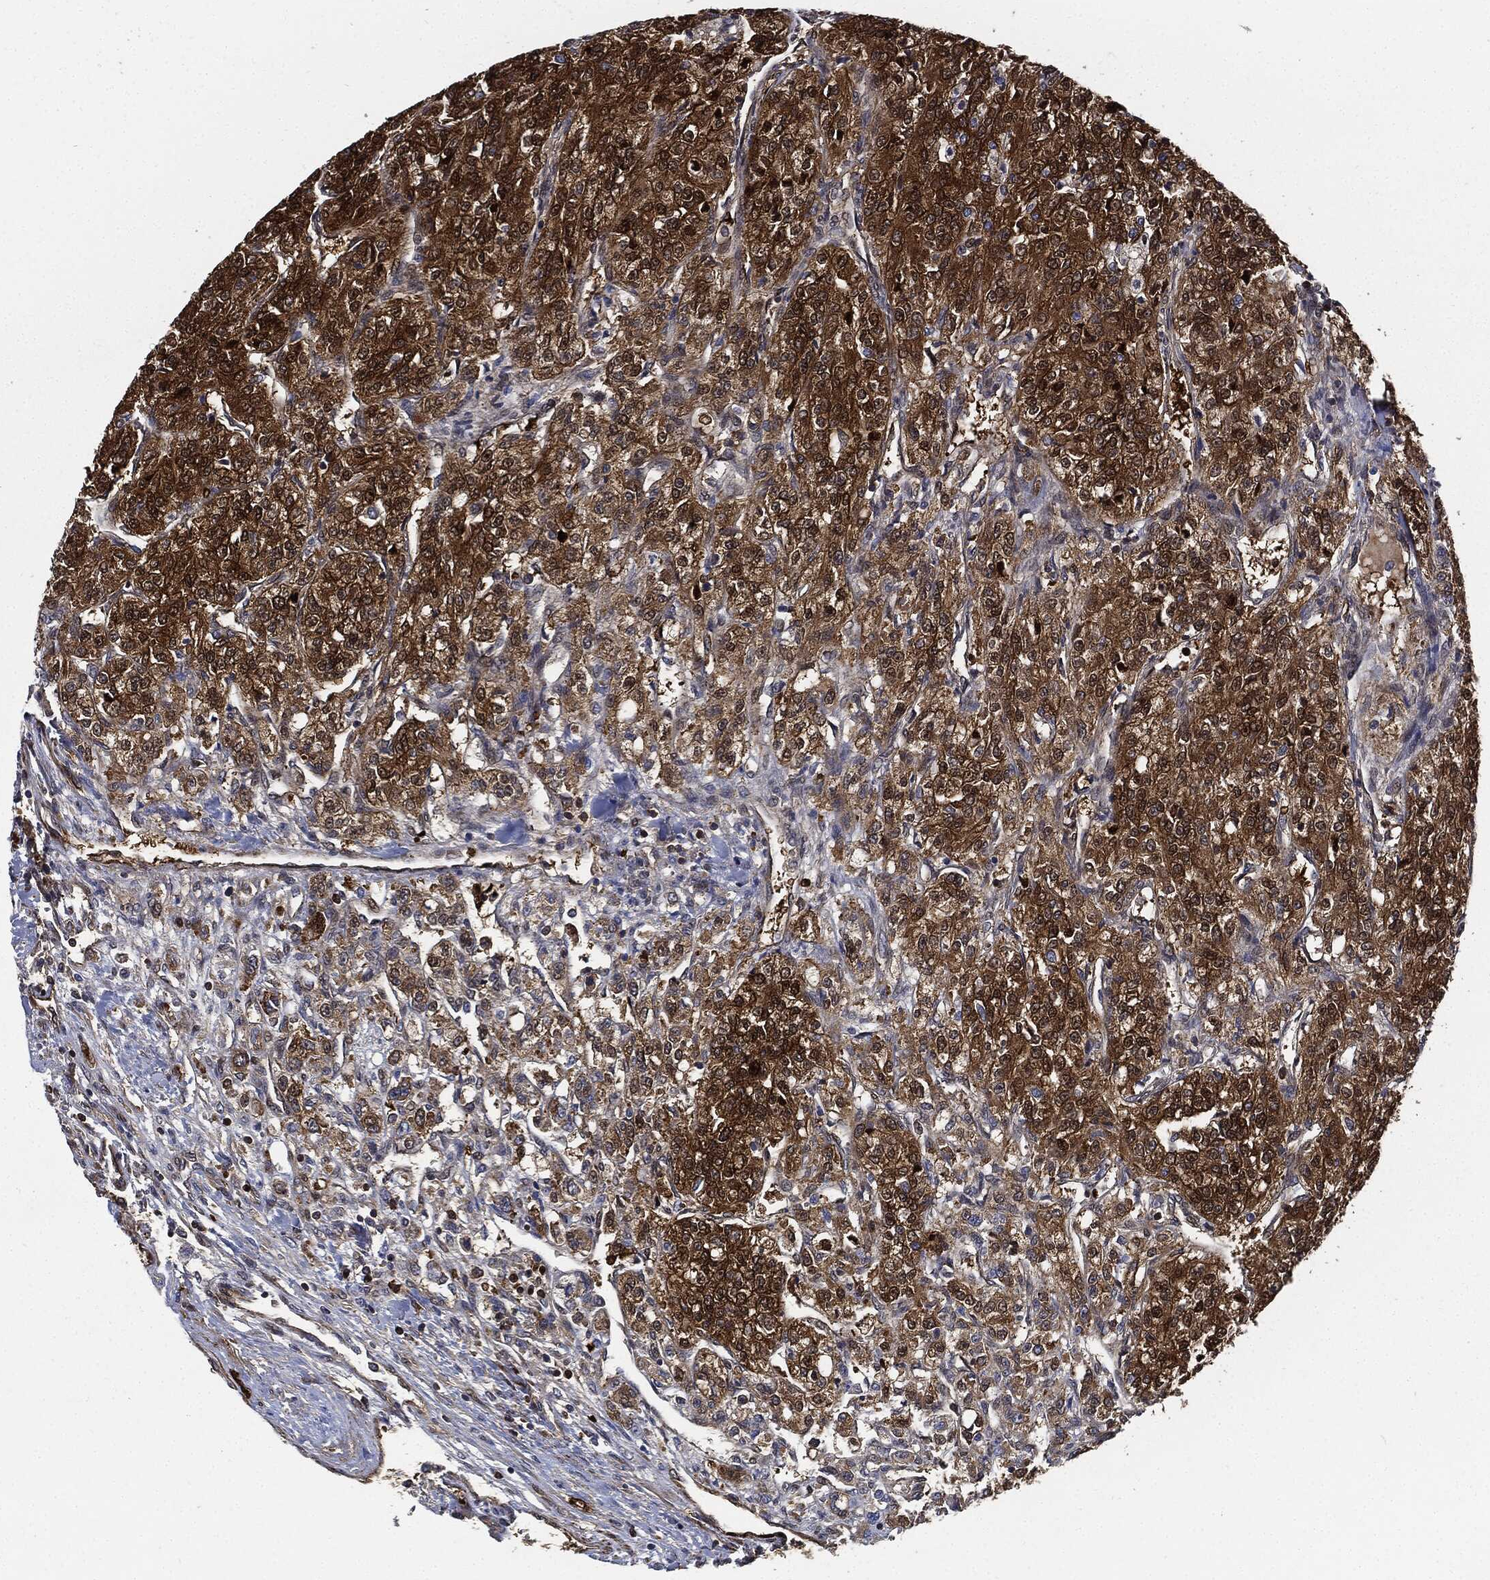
{"staining": {"intensity": "strong", "quantity": "<25%", "location": "cytoplasmic/membranous"}, "tissue": "renal cancer", "cell_type": "Tumor cells", "image_type": "cancer", "snomed": [{"axis": "morphology", "description": "Adenocarcinoma, NOS"}, {"axis": "topography", "description": "Kidney"}], "caption": "Renal cancer (adenocarcinoma) tissue shows strong cytoplasmic/membranous staining in approximately <25% of tumor cells", "gene": "PRDX2", "patient": {"sex": "female", "age": 63}}